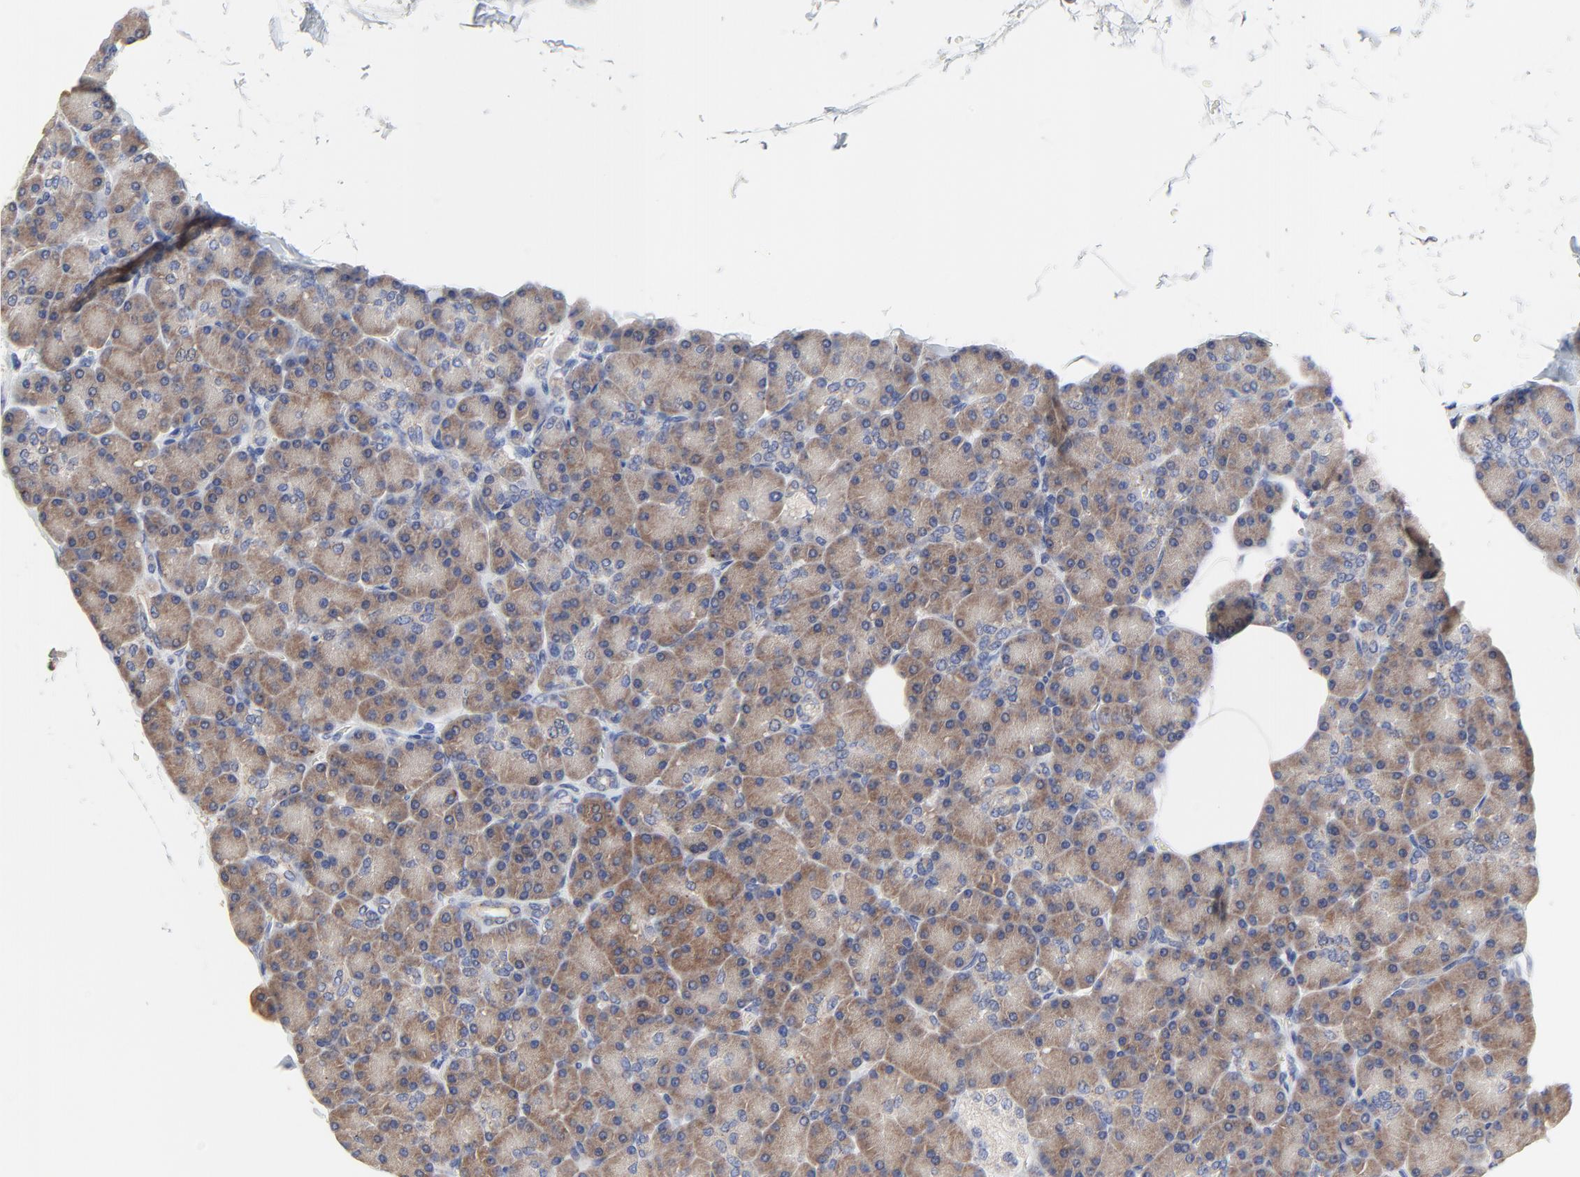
{"staining": {"intensity": "strong", "quantity": ">75%", "location": "cytoplasmic/membranous"}, "tissue": "pancreas", "cell_type": "Exocrine glandular cells", "image_type": "normal", "snomed": [{"axis": "morphology", "description": "Normal tissue, NOS"}, {"axis": "topography", "description": "Pancreas"}], "caption": "Immunohistochemical staining of unremarkable pancreas reveals strong cytoplasmic/membranous protein staining in approximately >75% of exocrine glandular cells. The staining was performed using DAB (3,3'-diaminobenzidine), with brown indicating positive protein expression. Nuclei are stained blue with hematoxylin.", "gene": "DHRSX", "patient": {"sex": "female", "age": 43}}